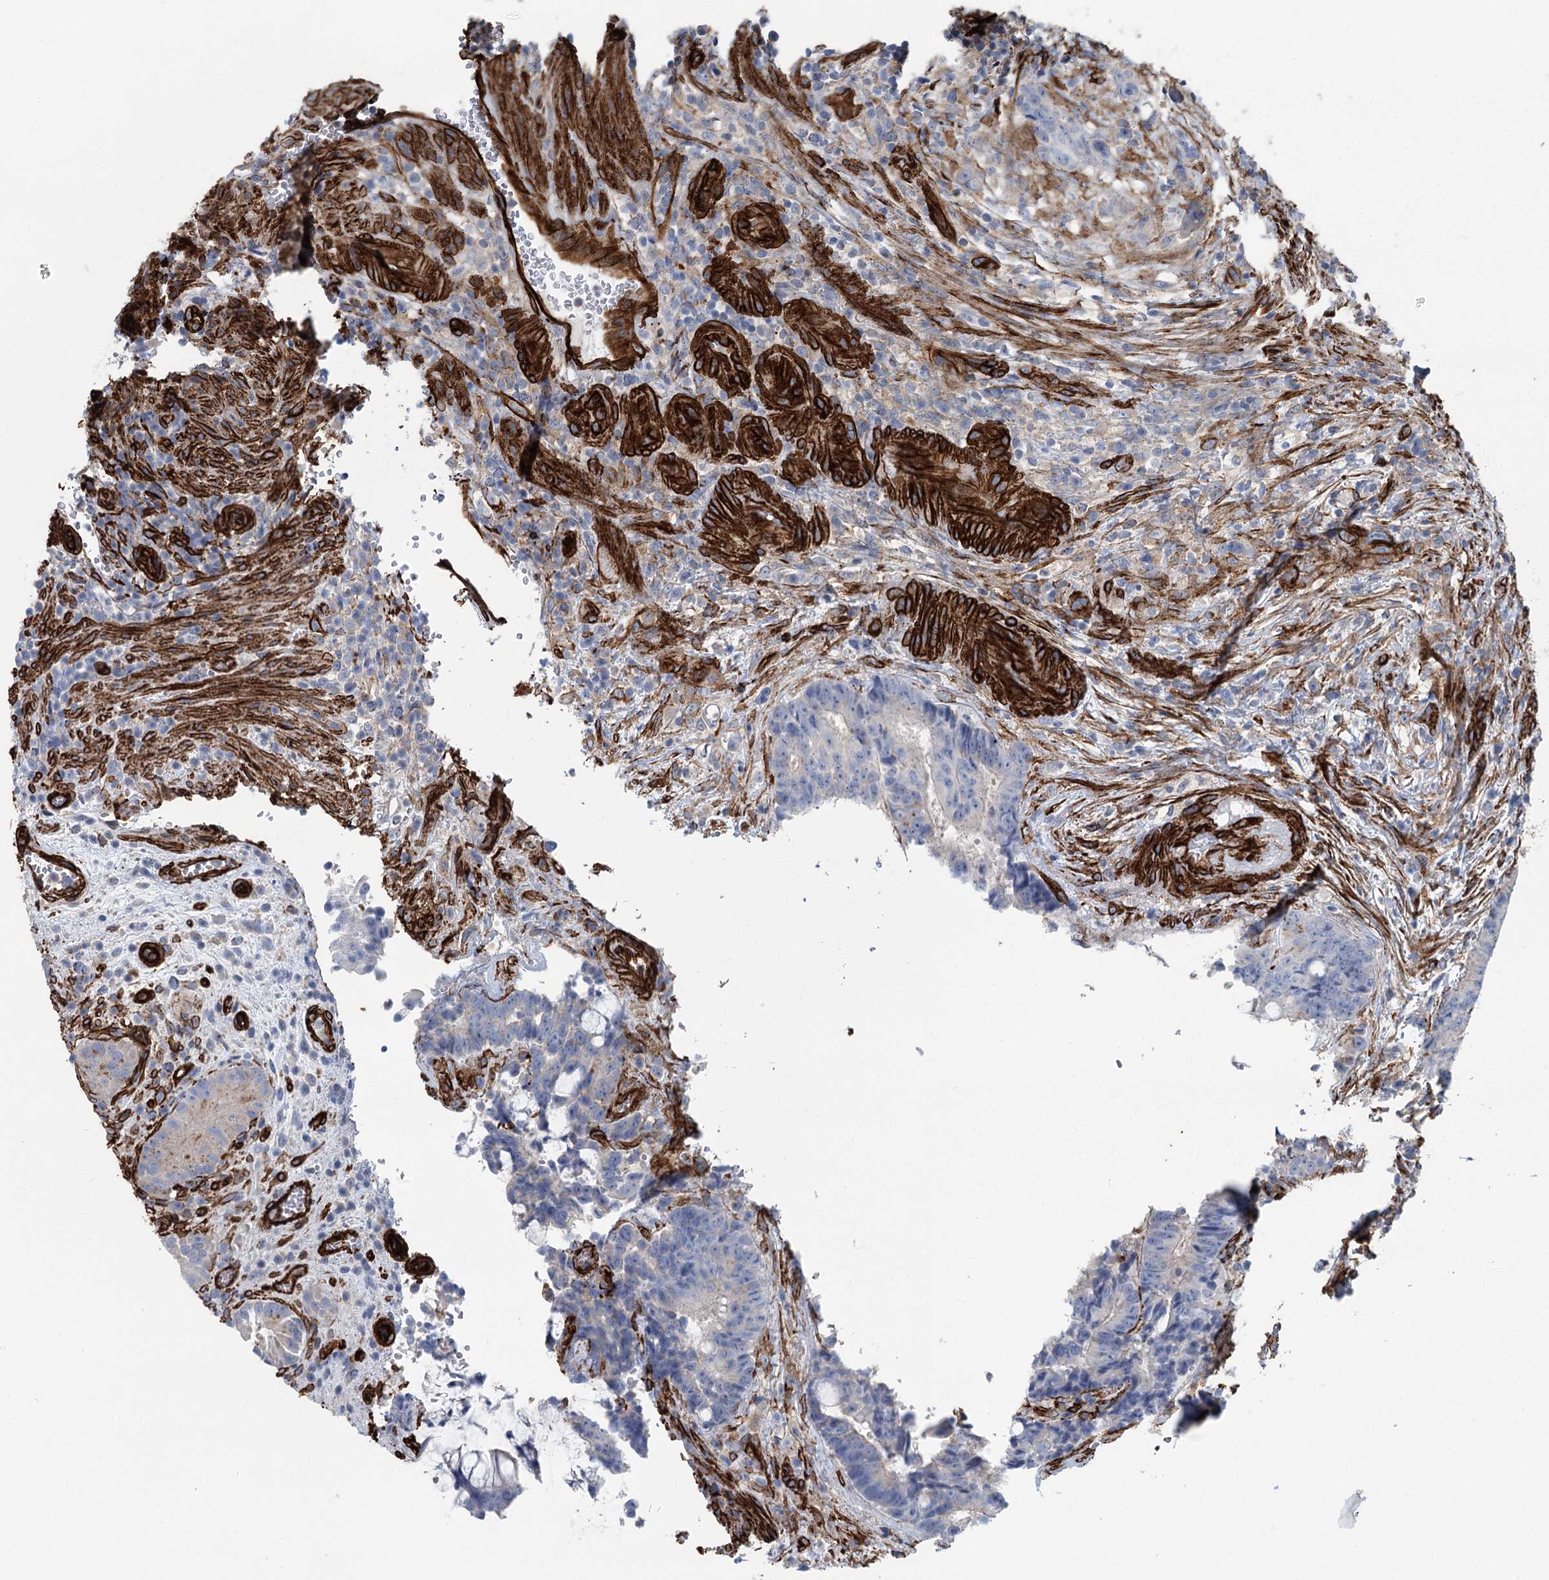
{"staining": {"intensity": "negative", "quantity": "none", "location": "none"}, "tissue": "colorectal cancer", "cell_type": "Tumor cells", "image_type": "cancer", "snomed": [{"axis": "morphology", "description": "Adenocarcinoma, NOS"}, {"axis": "topography", "description": "Rectum"}], "caption": "Micrograph shows no protein positivity in tumor cells of colorectal cancer tissue. (Brightfield microscopy of DAB (3,3'-diaminobenzidine) immunohistochemistry (IHC) at high magnification).", "gene": "IQSEC1", "patient": {"sex": "male", "age": 69}}